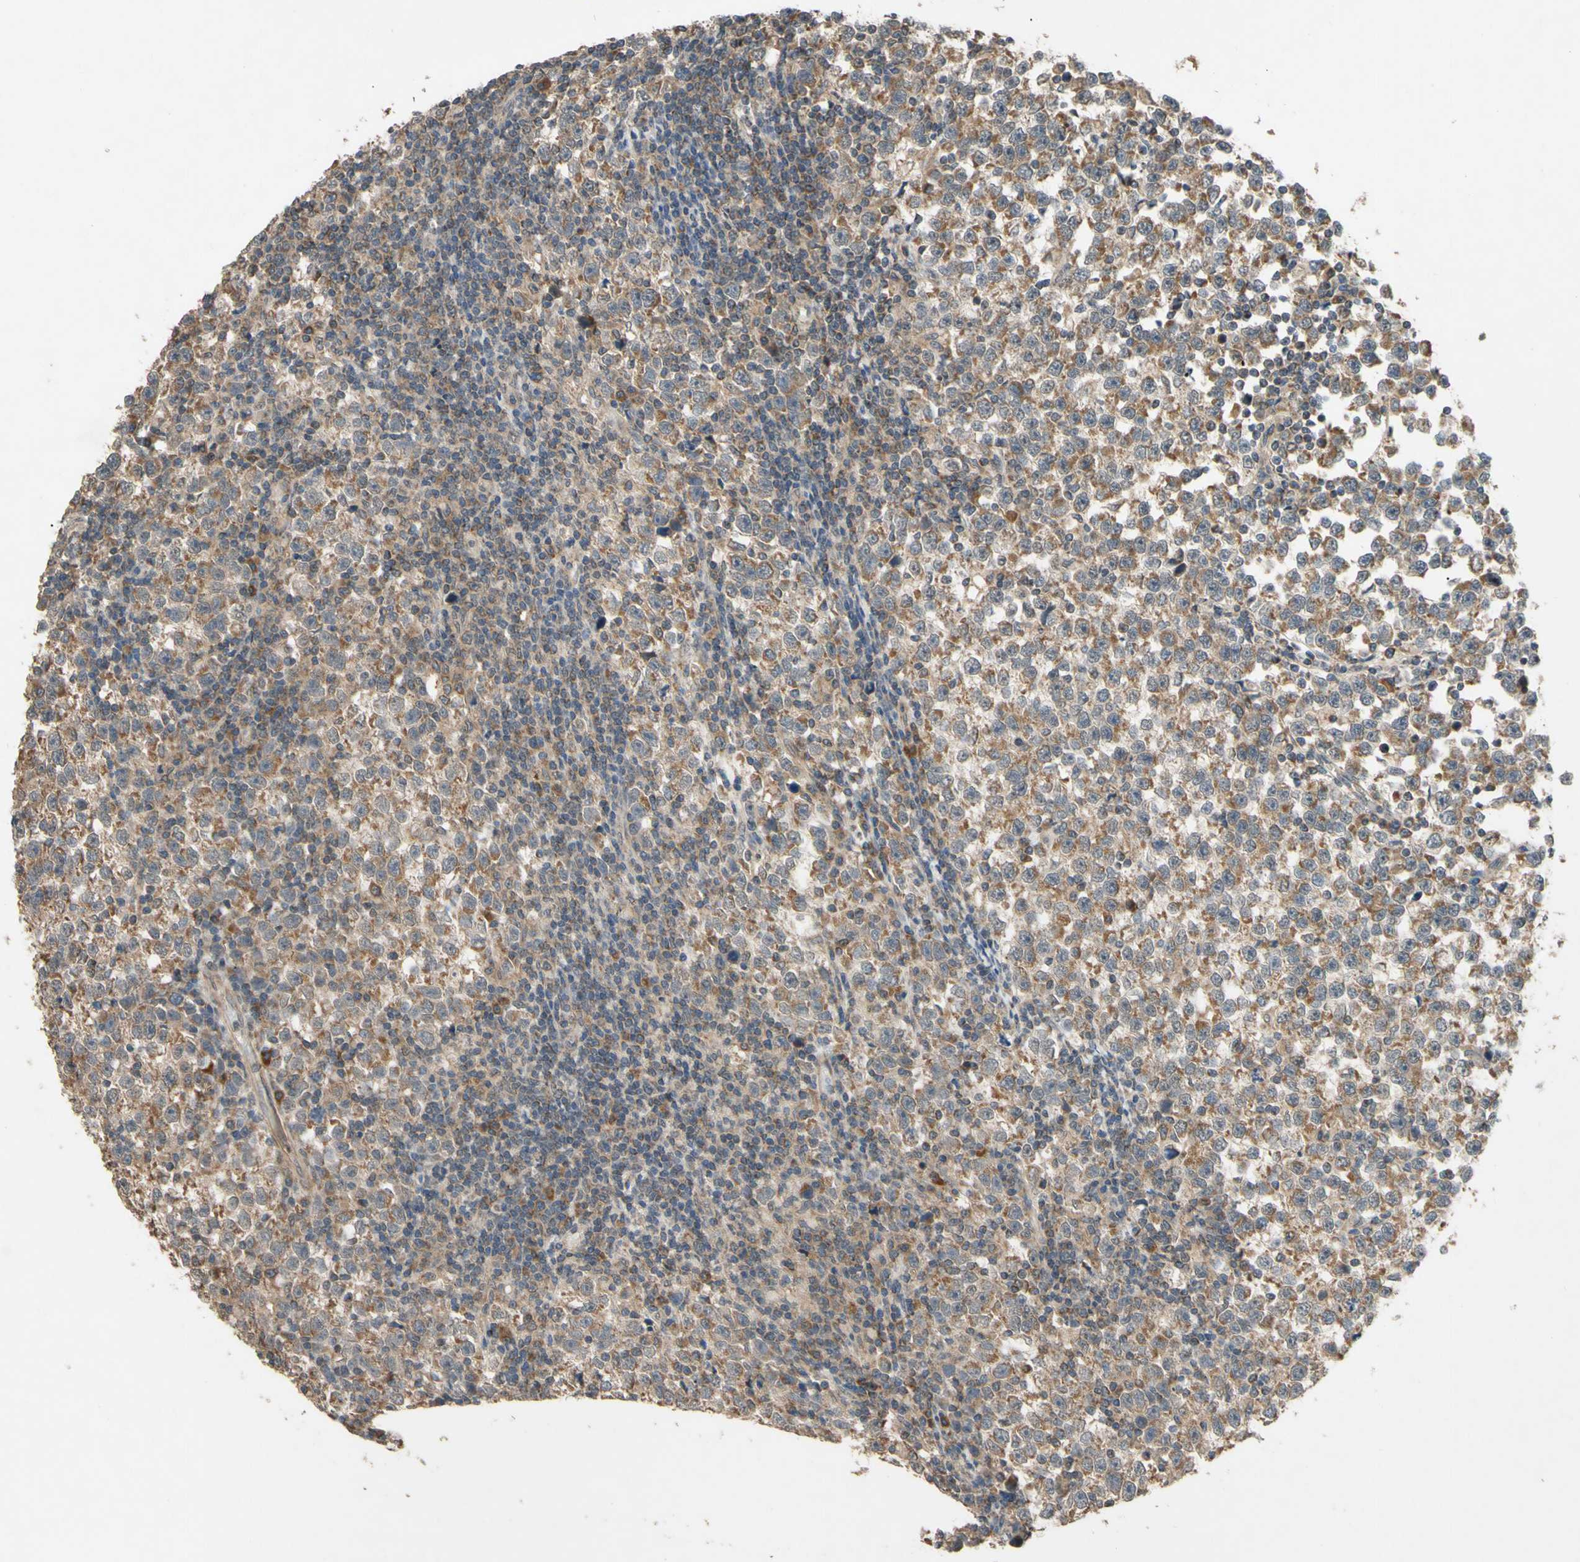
{"staining": {"intensity": "moderate", "quantity": ">75%", "location": "cytoplasmic/membranous"}, "tissue": "testis cancer", "cell_type": "Tumor cells", "image_type": "cancer", "snomed": [{"axis": "morphology", "description": "Seminoma, NOS"}, {"axis": "topography", "description": "Testis"}], "caption": "Immunohistochemistry of testis cancer (seminoma) shows medium levels of moderate cytoplasmic/membranous expression in about >75% of tumor cells.", "gene": "CD164", "patient": {"sex": "male", "age": 43}}